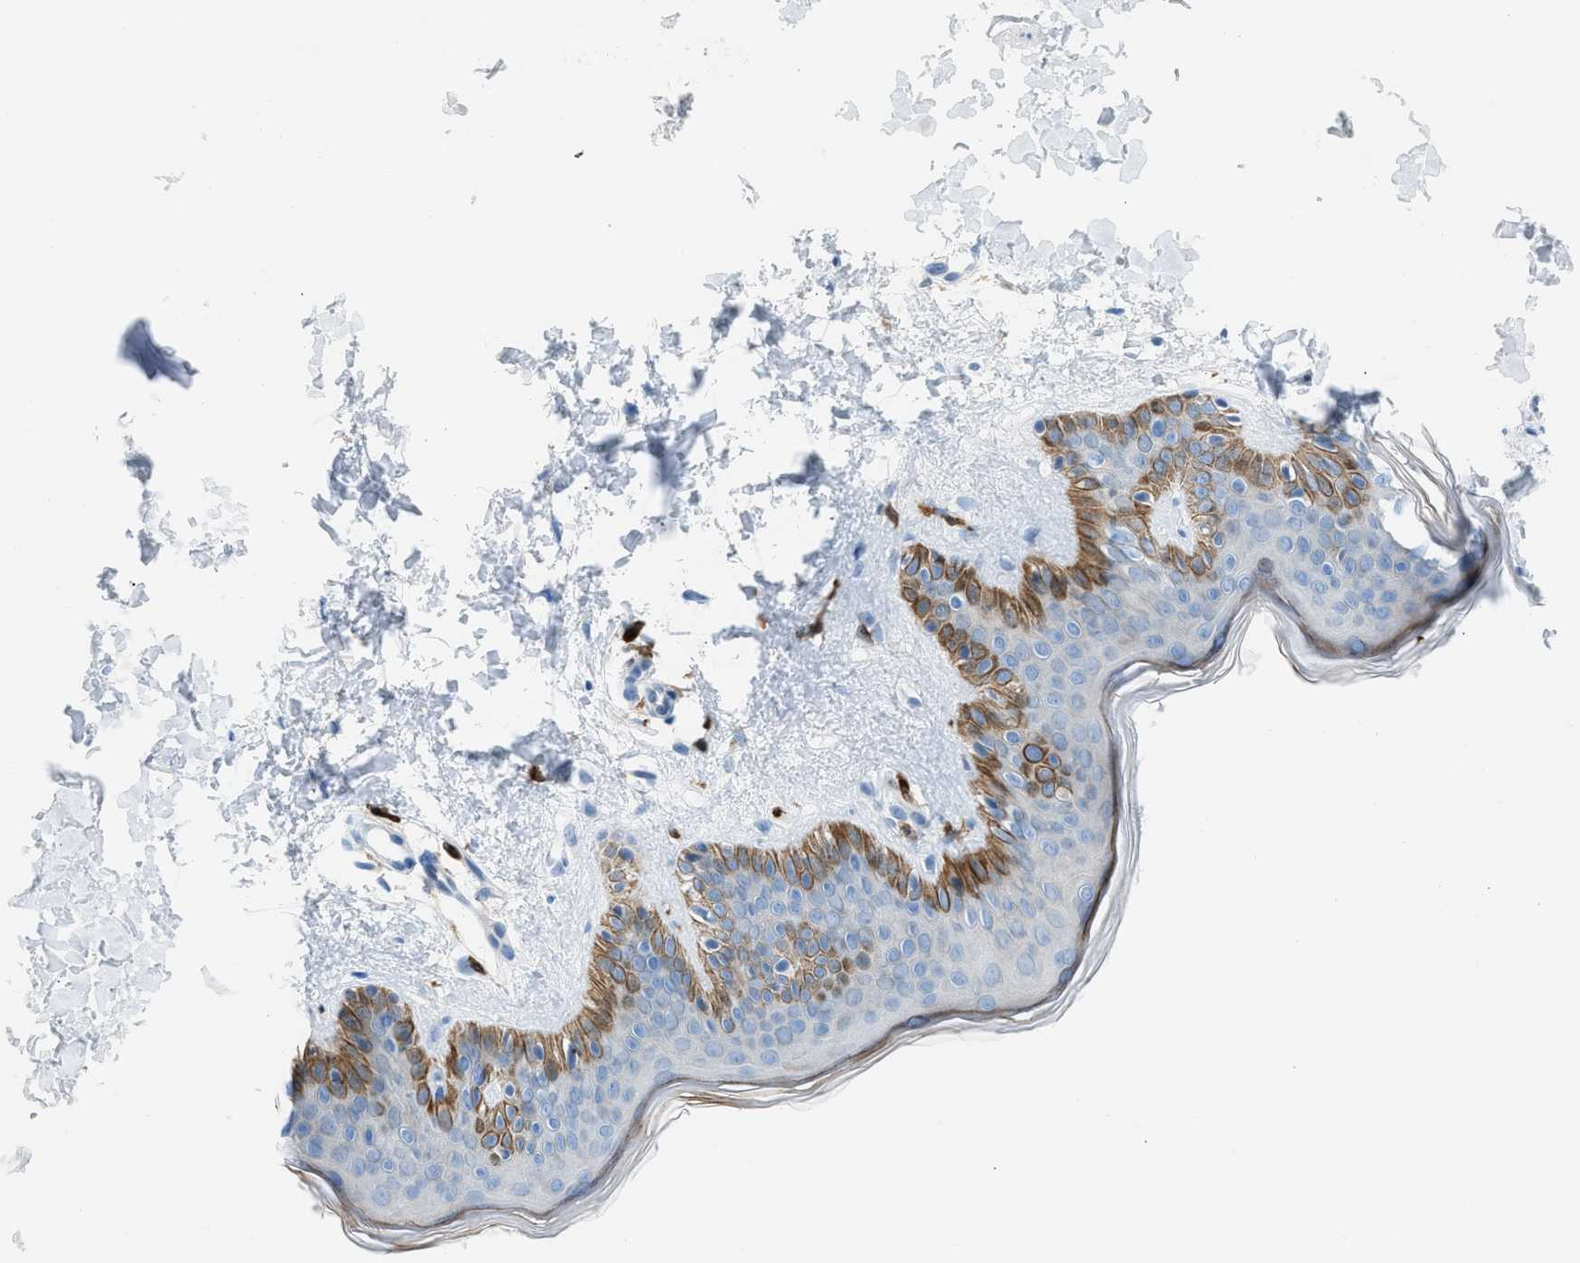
{"staining": {"intensity": "moderate", "quantity": ">75%", "location": "cytoplasmic/membranous"}, "tissue": "skin", "cell_type": "Fibroblasts", "image_type": "normal", "snomed": [{"axis": "morphology", "description": "Normal tissue, NOS"}, {"axis": "topography", "description": "Skin"}], "caption": "This image reveals immunohistochemistry staining of normal human skin, with medium moderate cytoplasmic/membranous staining in about >75% of fibroblasts.", "gene": "CLEC10A", "patient": {"sex": "male", "age": 30}}